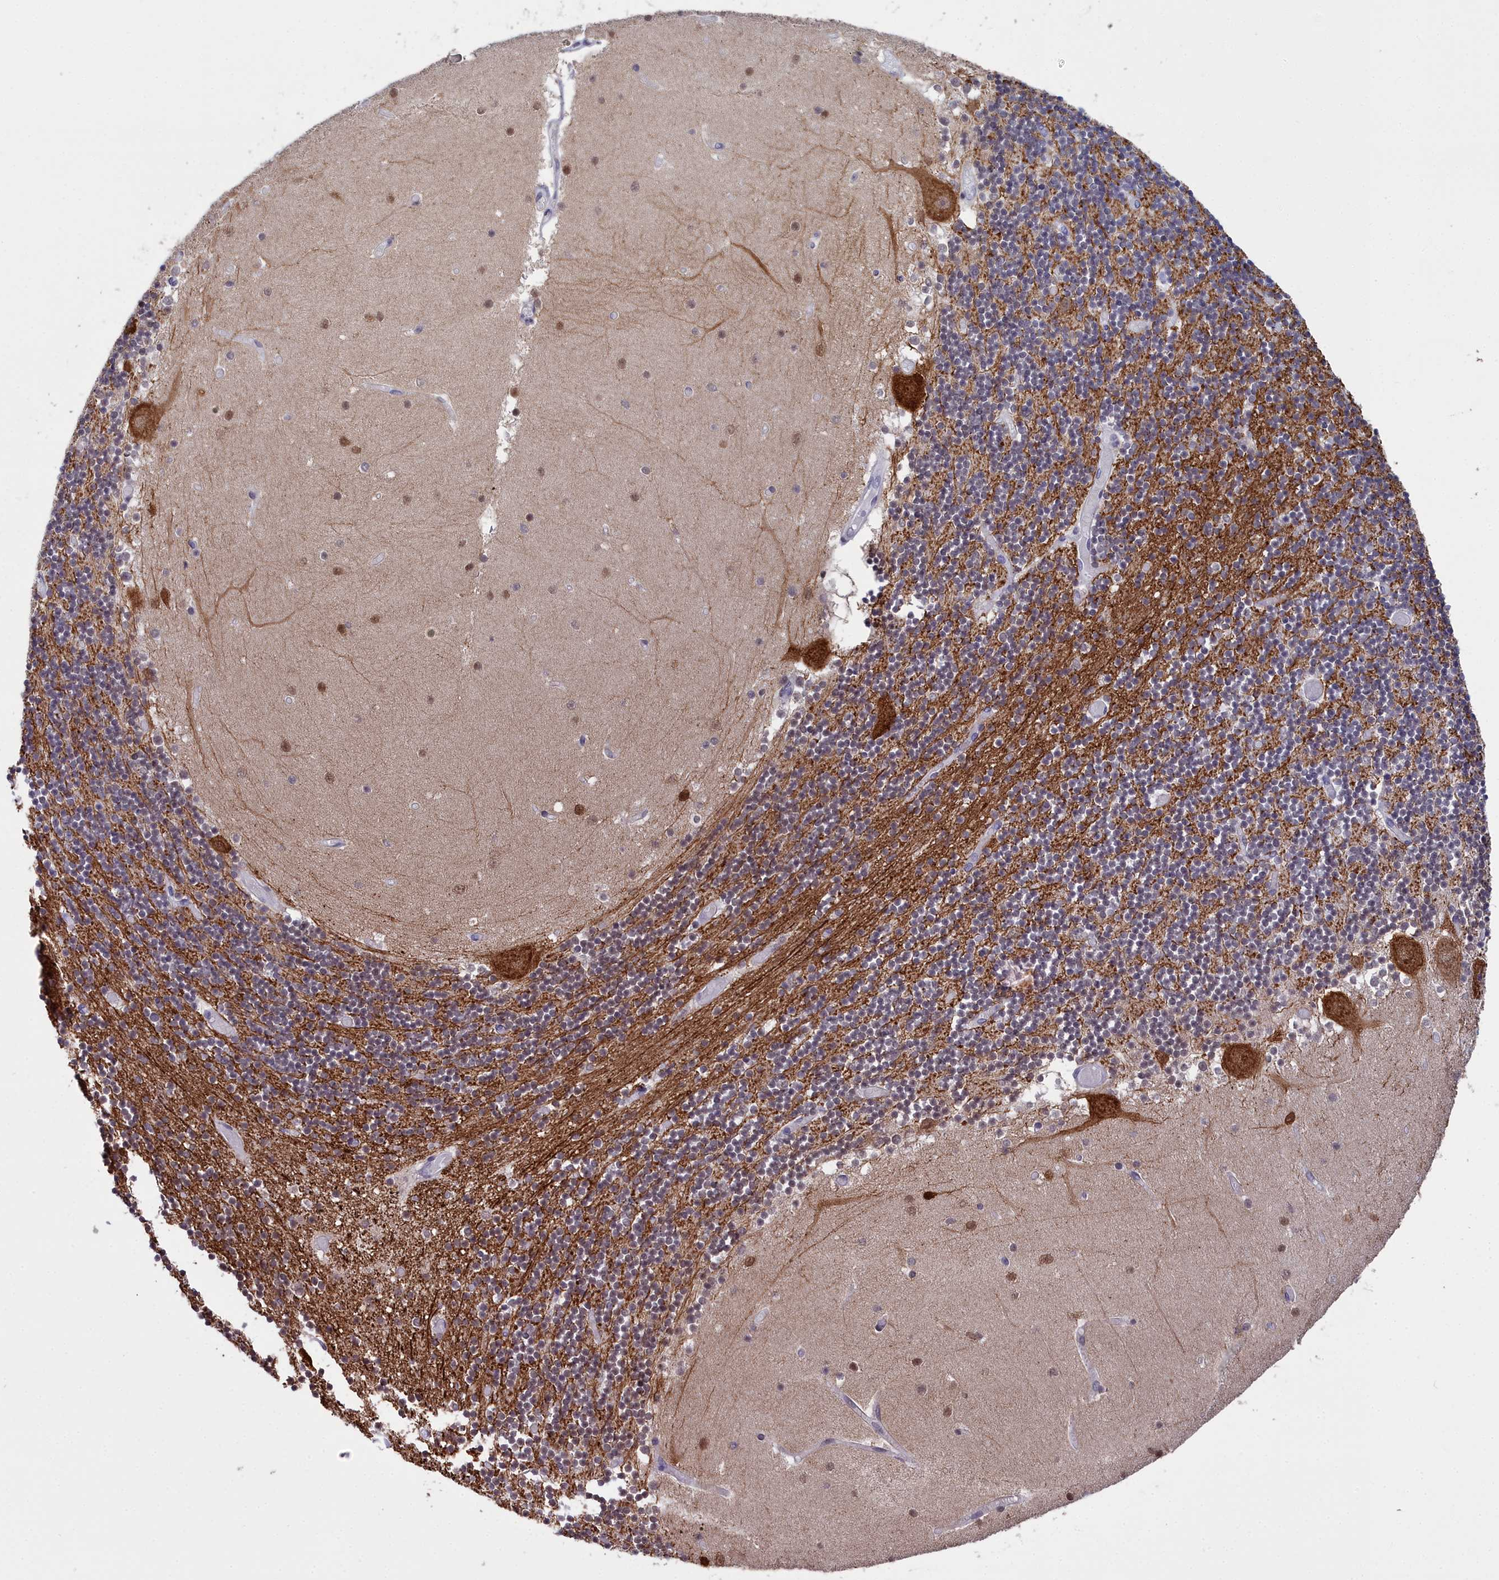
{"staining": {"intensity": "strong", "quantity": "25%-75%", "location": "cytoplasmic/membranous"}, "tissue": "cerebellum", "cell_type": "Cells in granular layer", "image_type": "normal", "snomed": [{"axis": "morphology", "description": "Normal tissue, NOS"}, {"axis": "topography", "description": "Cerebellum"}], "caption": "Immunohistochemistry (IHC) of benign human cerebellum demonstrates high levels of strong cytoplasmic/membranous staining in approximately 25%-75% of cells in granular layer.", "gene": "MAP6", "patient": {"sex": "female", "age": 28}}